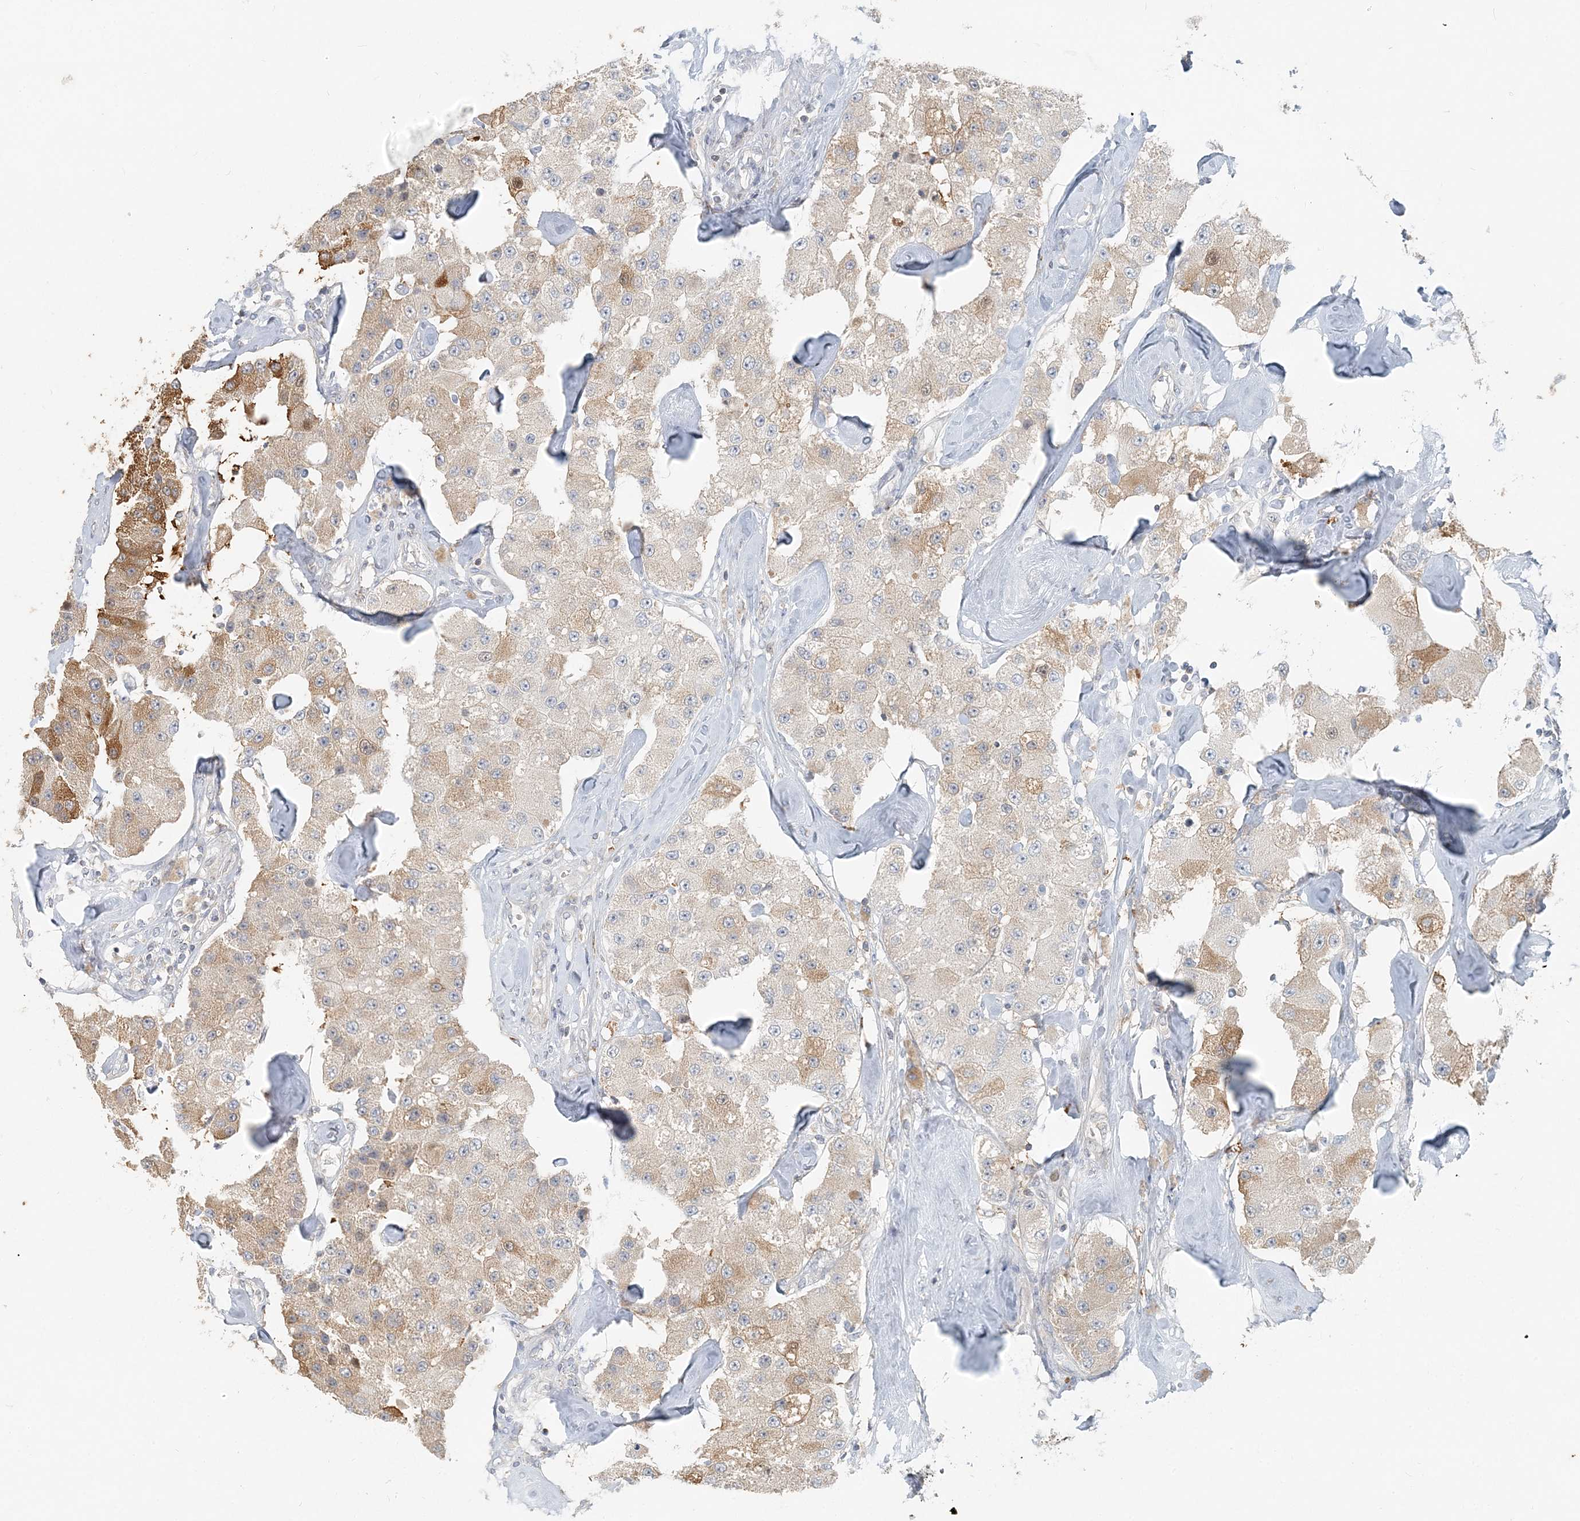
{"staining": {"intensity": "moderate", "quantity": "<25%", "location": "cytoplasmic/membranous"}, "tissue": "carcinoid", "cell_type": "Tumor cells", "image_type": "cancer", "snomed": [{"axis": "morphology", "description": "Carcinoid, malignant, NOS"}, {"axis": "topography", "description": "Pancreas"}], "caption": "Moderate cytoplasmic/membranous expression for a protein is appreciated in approximately <25% of tumor cells of carcinoid using IHC.", "gene": "NAA11", "patient": {"sex": "male", "age": 41}}